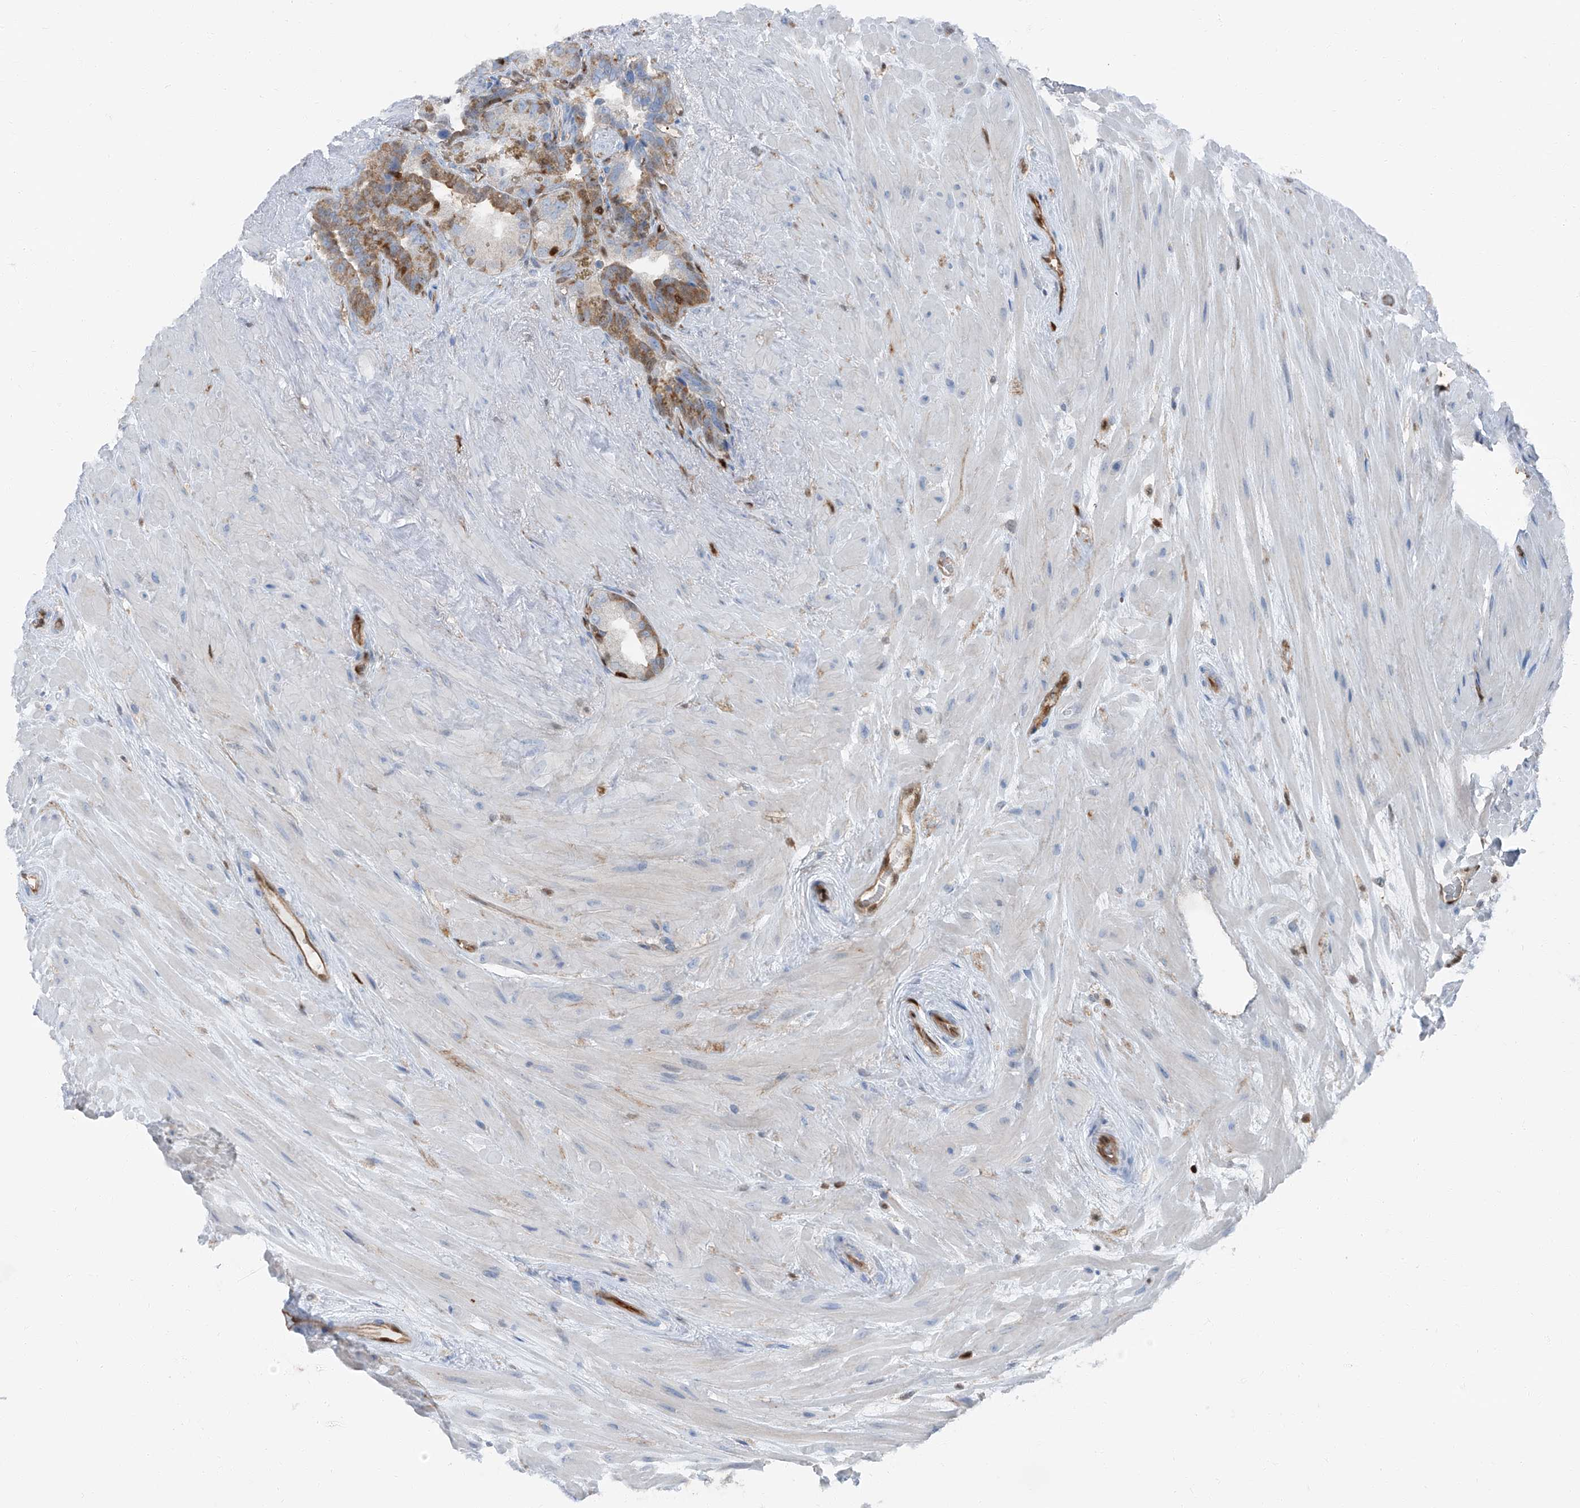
{"staining": {"intensity": "moderate", "quantity": "<25%", "location": "cytoplasmic/membranous"}, "tissue": "seminal vesicle", "cell_type": "Glandular cells", "image_type": "normal", "snomed": [{"axis": "morphology", "description": "Normal tissue, NOS"}, {"axis": "topography", "description": "Seminal veicle"}], "caption": "DAB (3,3'-diaminobenzidine) immunohistochemical staining of benign human seminal vesicle shows moderate cytoplasmic/membranous protein positivity in approximately <25% of glandular cells. (IHC, brightfield microscopy, high magnification).", "gene": "PSMB10", "patient": {"sex": "male", "age": 80}}